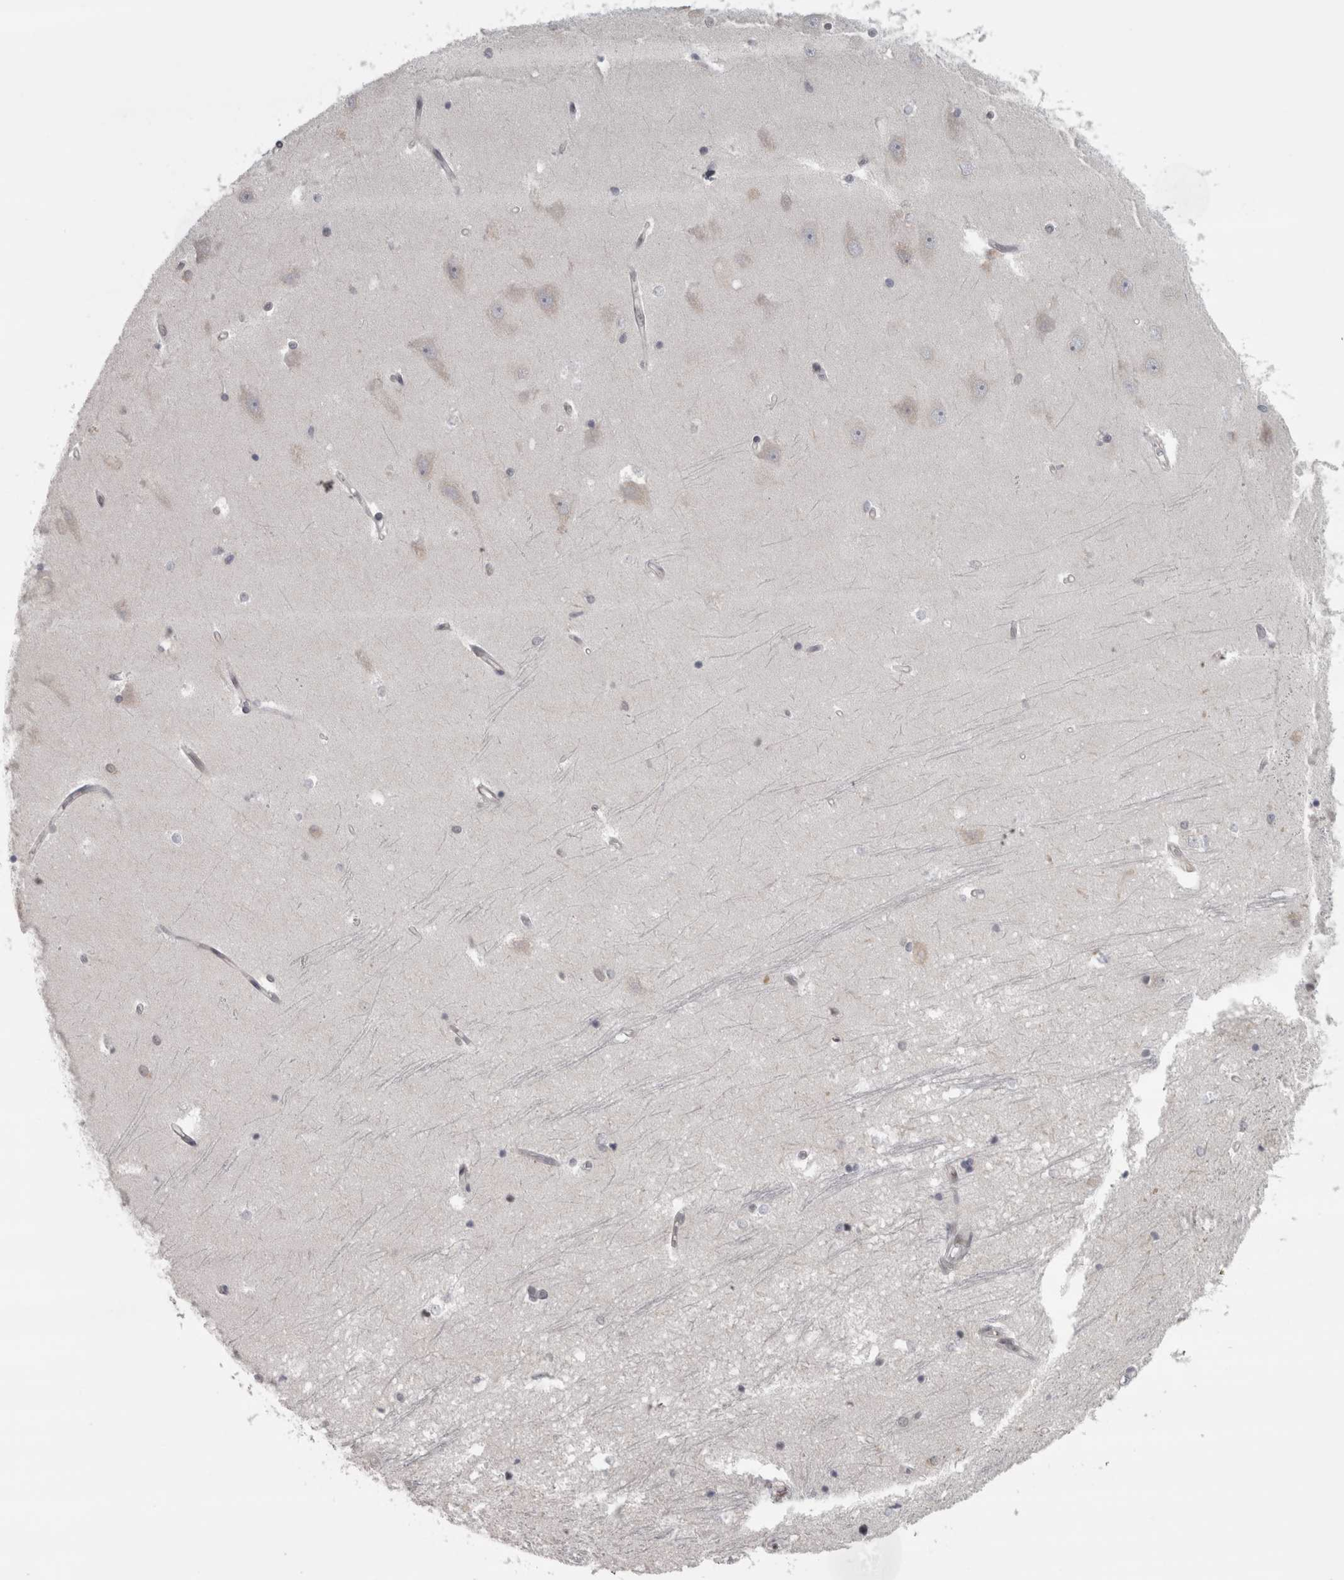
{"staining": {"intensity": "moderate", "quantity": "<25%", "location": "nuclear"}, "tissue": "hippocampus", "cell_type": "Glial cells", "image_type": "normal", "snomed": [{"axis": "morphology", "description": "Normal tissue, NOS"}, {"axis": "topography", "description": "Hippocampus"}], "caption": "This image demonstrates immunohistochemistry staining of normal hippocampus, with low moderate nuclear staining in approximately <25% of glial cells.", "gene": "MICU3", "patient": {"sex": "male", "age": 45}}